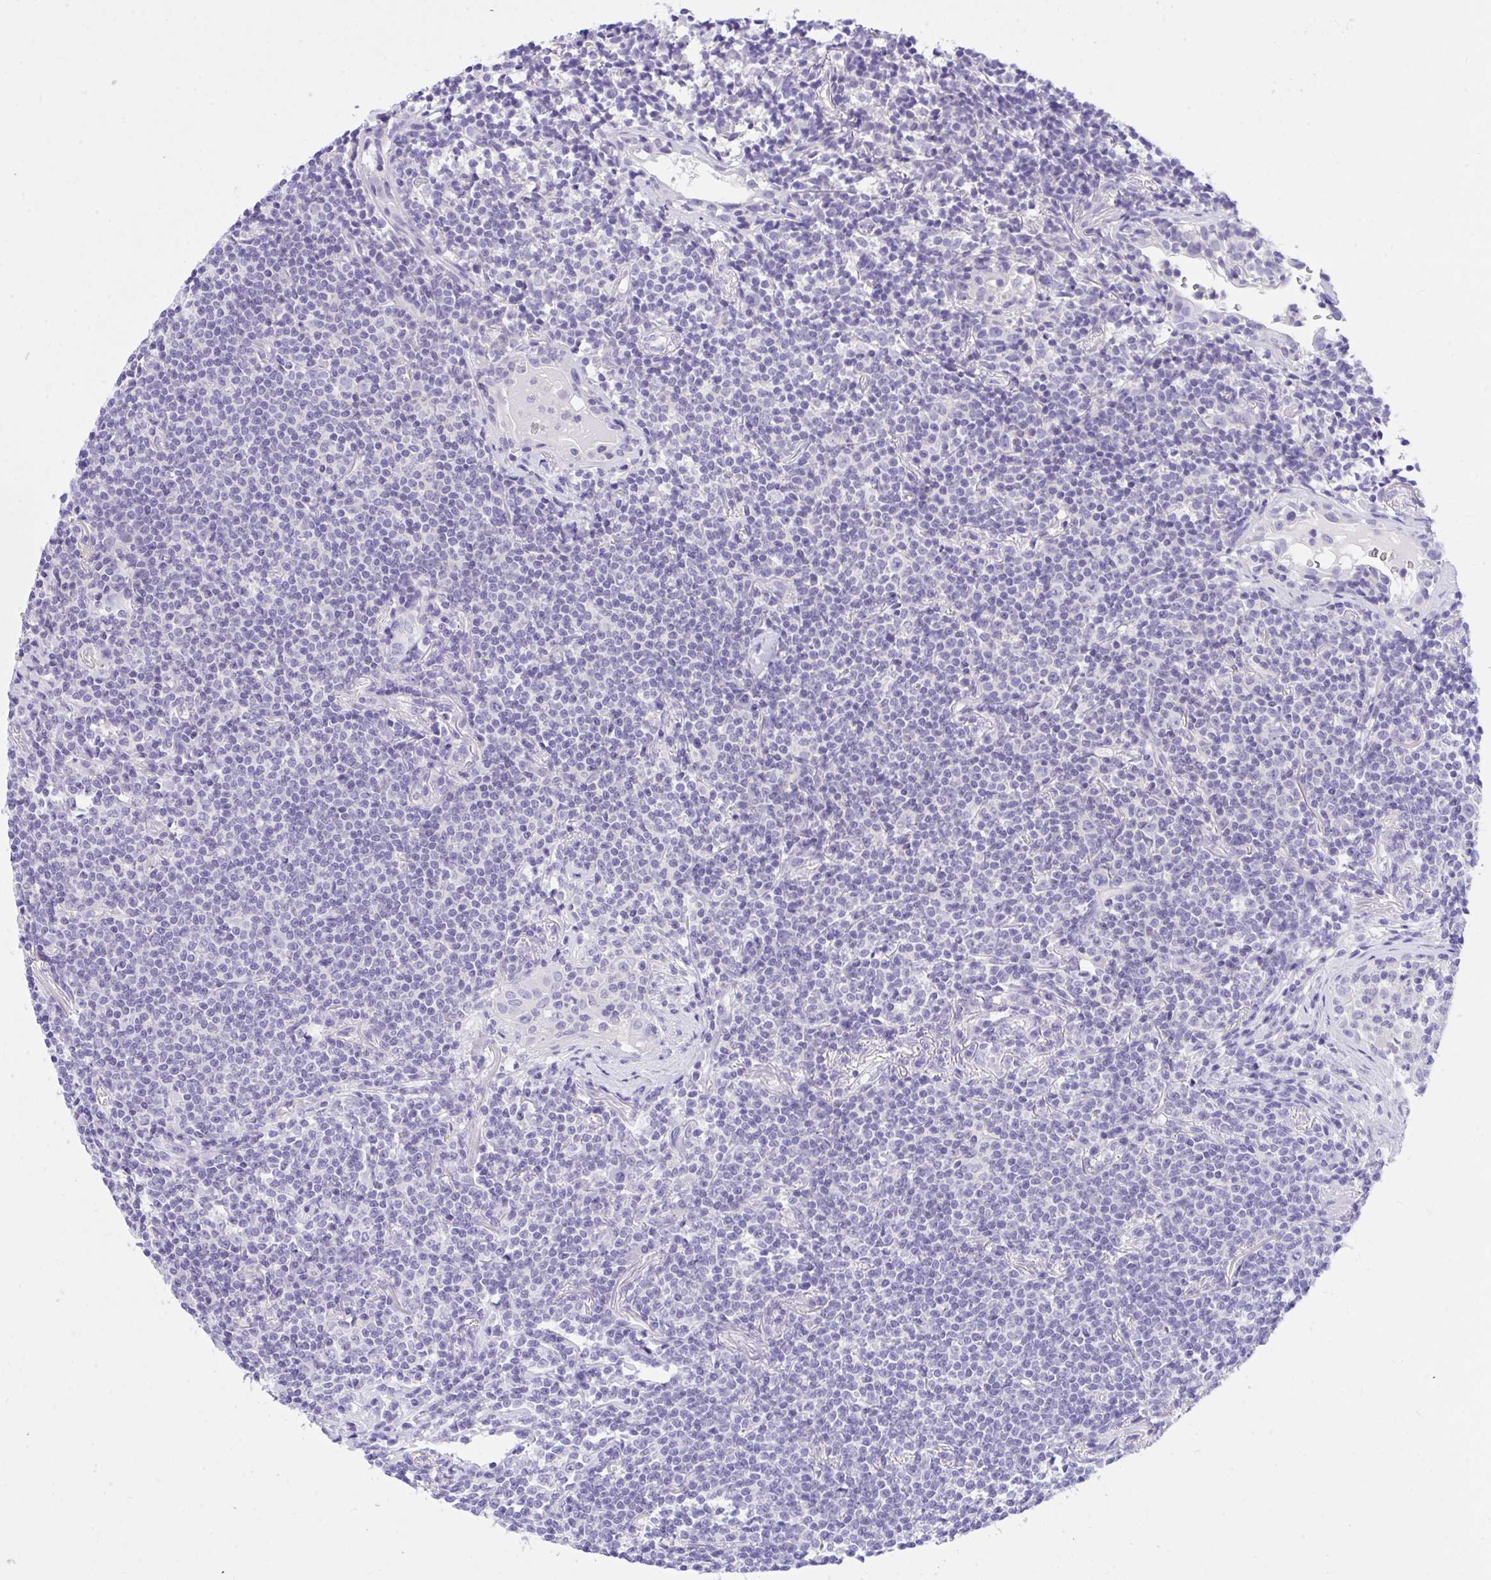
{"staining": {"intensity": "negative", "quantity": "none", "location": "none"}, "tissue": "lymphoma", "cell_type": "Tumor cells", "image_type": "cancer", "snomed": [{"axis": "morphology", "description": "Malignant lymphoma, non-Hodgkin's type, Low grade"}, {"axis": "topography", "description": "Lung"}], "caption": "Human lymphoma stained for a protein using immunohistochemistry (IHC) reveals no positivity in tumor cells.", "gene": "TLN2", "patient": {"sex": "female", "age": 71}}